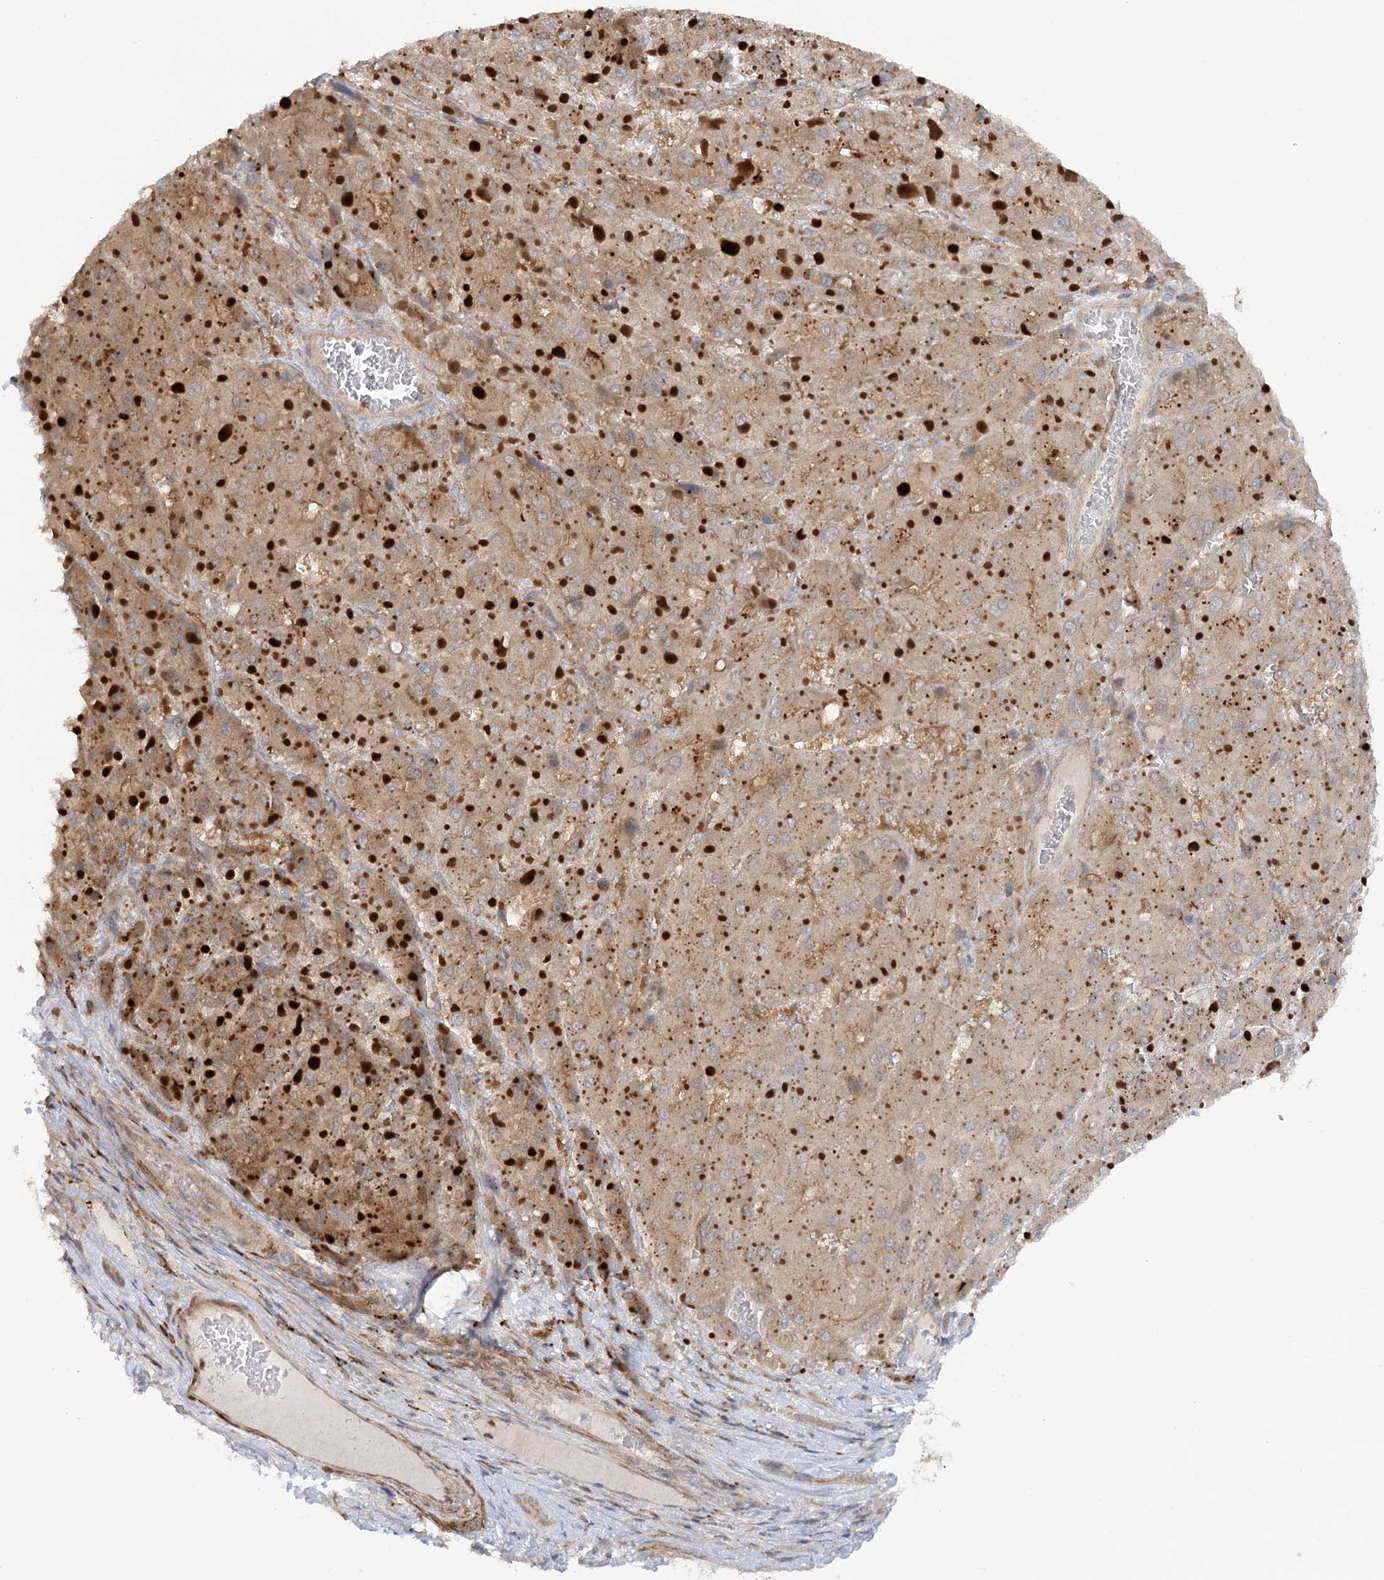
{"staining": {"intensity": "weak", "quantity": ">75%", "location": "cytoplasmic/membranous"}, "tissue": "liver cancer", "cell_type": "Tumor cells", "image_type": "cancer", "snomed": [{"axis": "morphology", "description": "Carcinoma, Hepatocellular, NOS"}, {"axis": "topography", "description": "Liver"}], "caption": "There is low levels of weak cytoplasmic/membranous staining in tumor cells of liver hepatocellular carcinoma, as demonstrated by immunohistochemical staining (brown color).", "gene": "GBE1", "patient": {"sex": "female", "age": 73}}